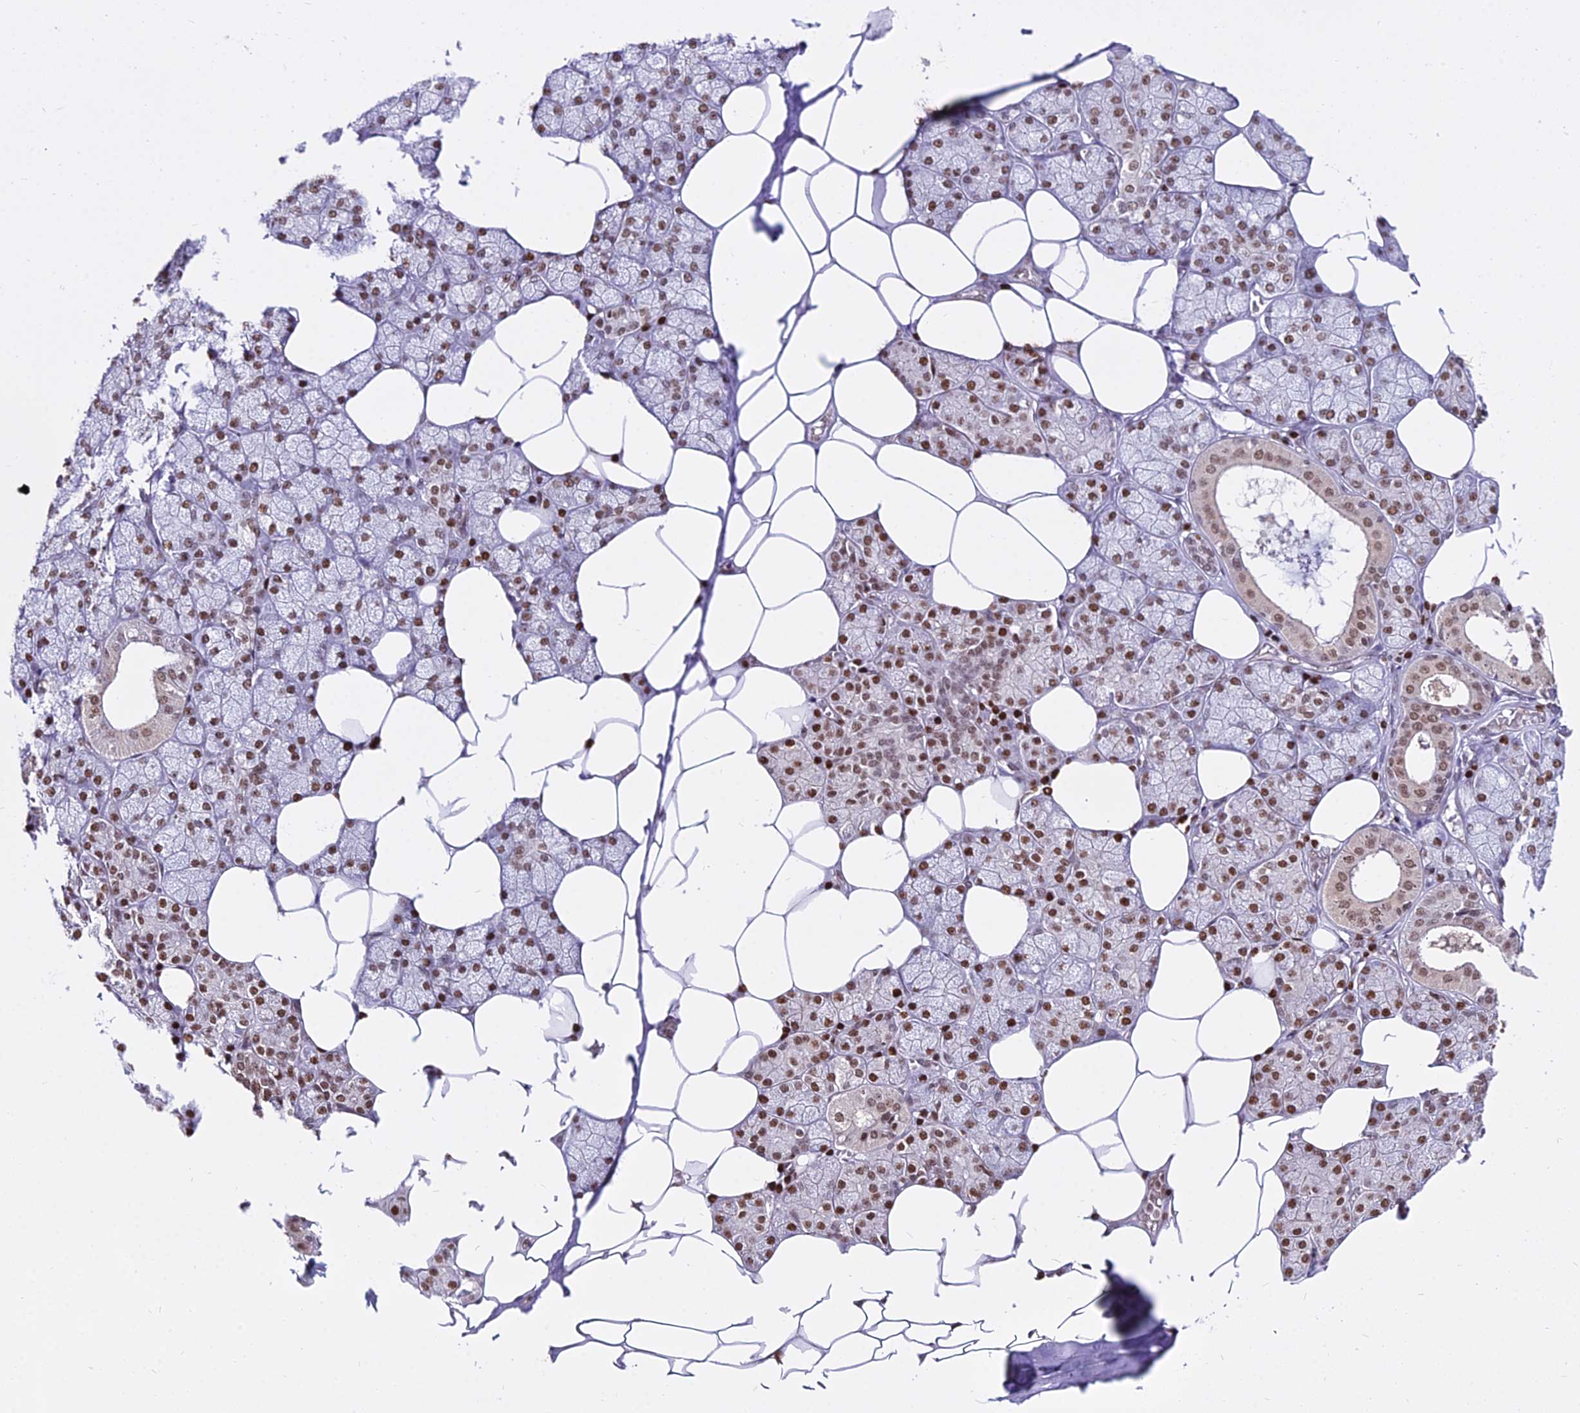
{"staining": {"intensity": "strong", "quantity": ">75%", "location": "nuclear"}, "tissue": "salivary gland", "cell_type": "Glandular cells", "image_type": "normal", "snomed": [{"axis": "morphology", "description": "Normal tissue, NOS"}, {"axis": "topography", "description": "Salivary gland"}], "caption": "Protein expression analysis of unremarkable salivary gland reveals strong nuclear positivity in approximately >75% of glandular cells.", "gene": "PARP1", "patient": {"sex": "male", "age": 62}}